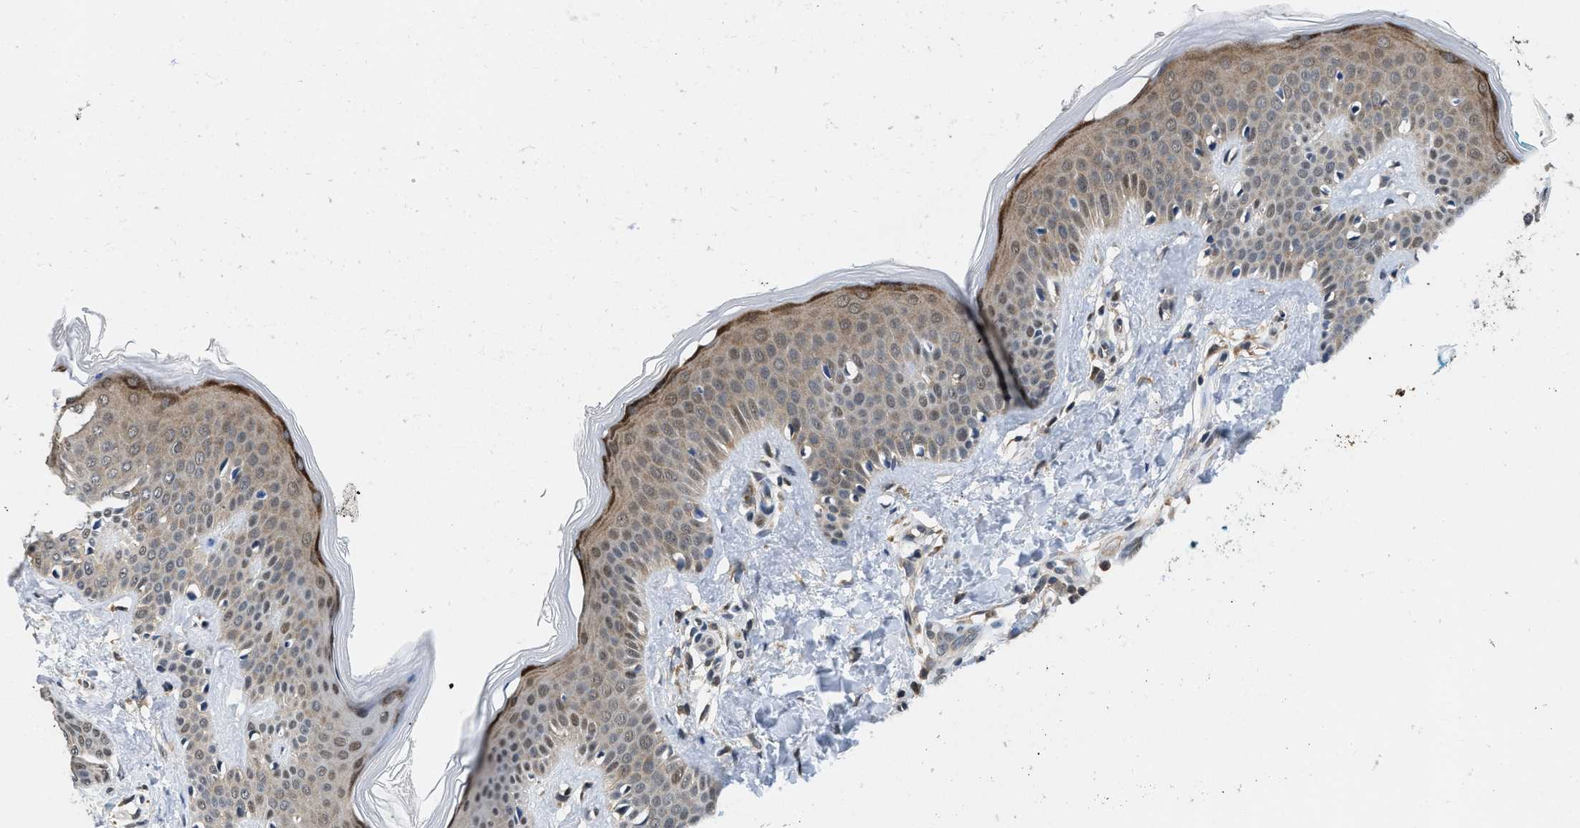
{"staining": {"intensity": "weak", "quantity": ">75%", "location": "cytoplasmic/membranous,nuclear"}, "tissue": "skin", "cell_type": "Fibroblasts", "image_type": "normal", "snomed": [{"axis": "morphology", "description": "Normal tissue, NOS"}, {"axis": "topography", "description": "Skin"}], "caption": "Weak cytoplasmic/membranous,nuclear expression for a protein is seen in approximately >75% of fibroblasts of benign skin using IHC.", "gene": "ATF7IP", "patient": {"sex": "female", "age": 17}}